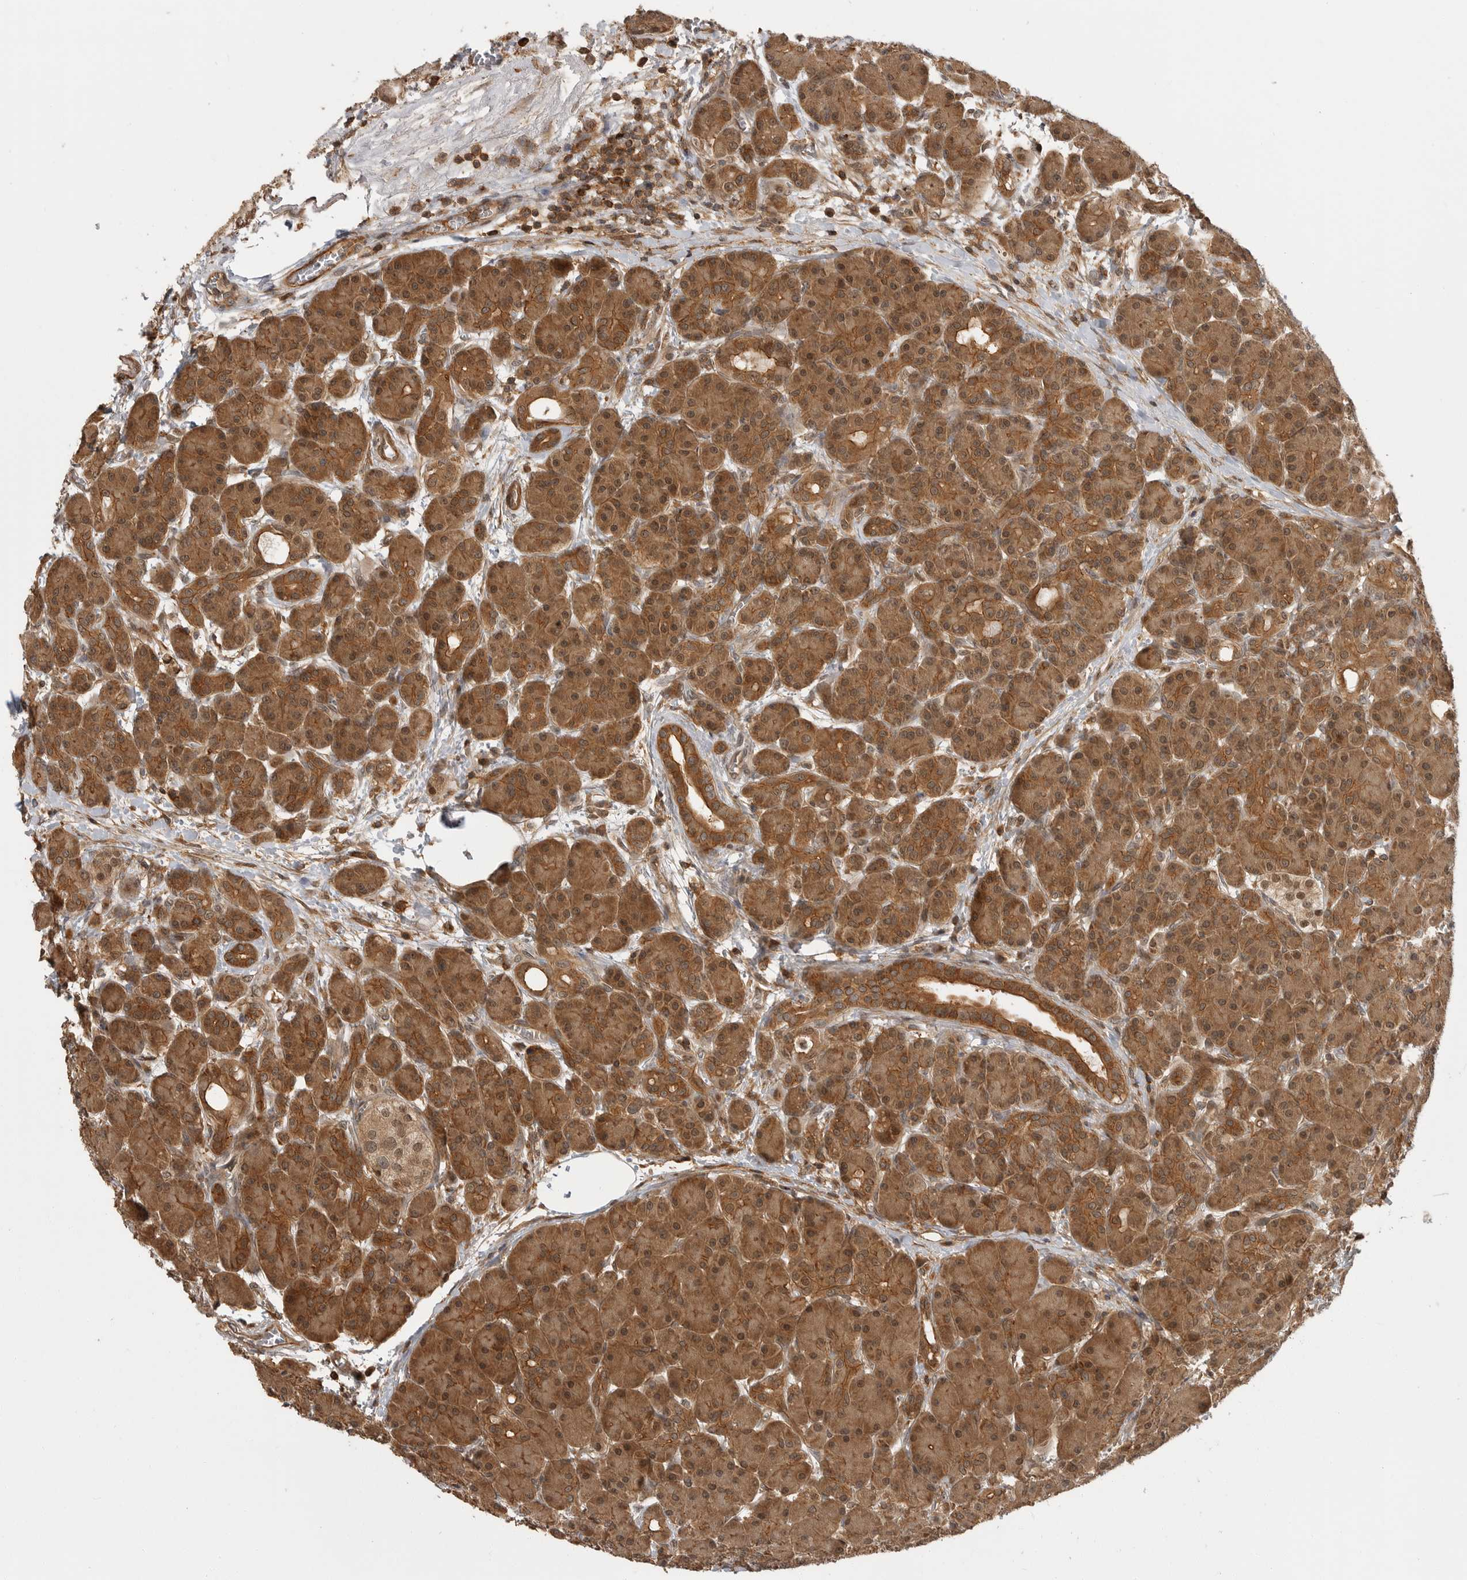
{"staining": {"intensity": "moderate", "quantity": ">75%", "location": "cytoplasmic/membranous,nuclear"}, "tissue": "pancreas", "cell_type": "Exocrine glandular cells", "image_type": "normal", "snomed": [{"axis": "morphology", "description": "Normal tissue, NOS"}, {"axis": "topography", "description": "Pancreas"}], "caption": "This histopathology image exhibits immunohistochemistry (IHC) staining of benign pancreas, with medium moderate cytoplasmic/membranous,nuclear positivity in about >75% of exocrine glandular cells.", "gene": "ERN1", "patient": {"sex": "male", "age": 63}}